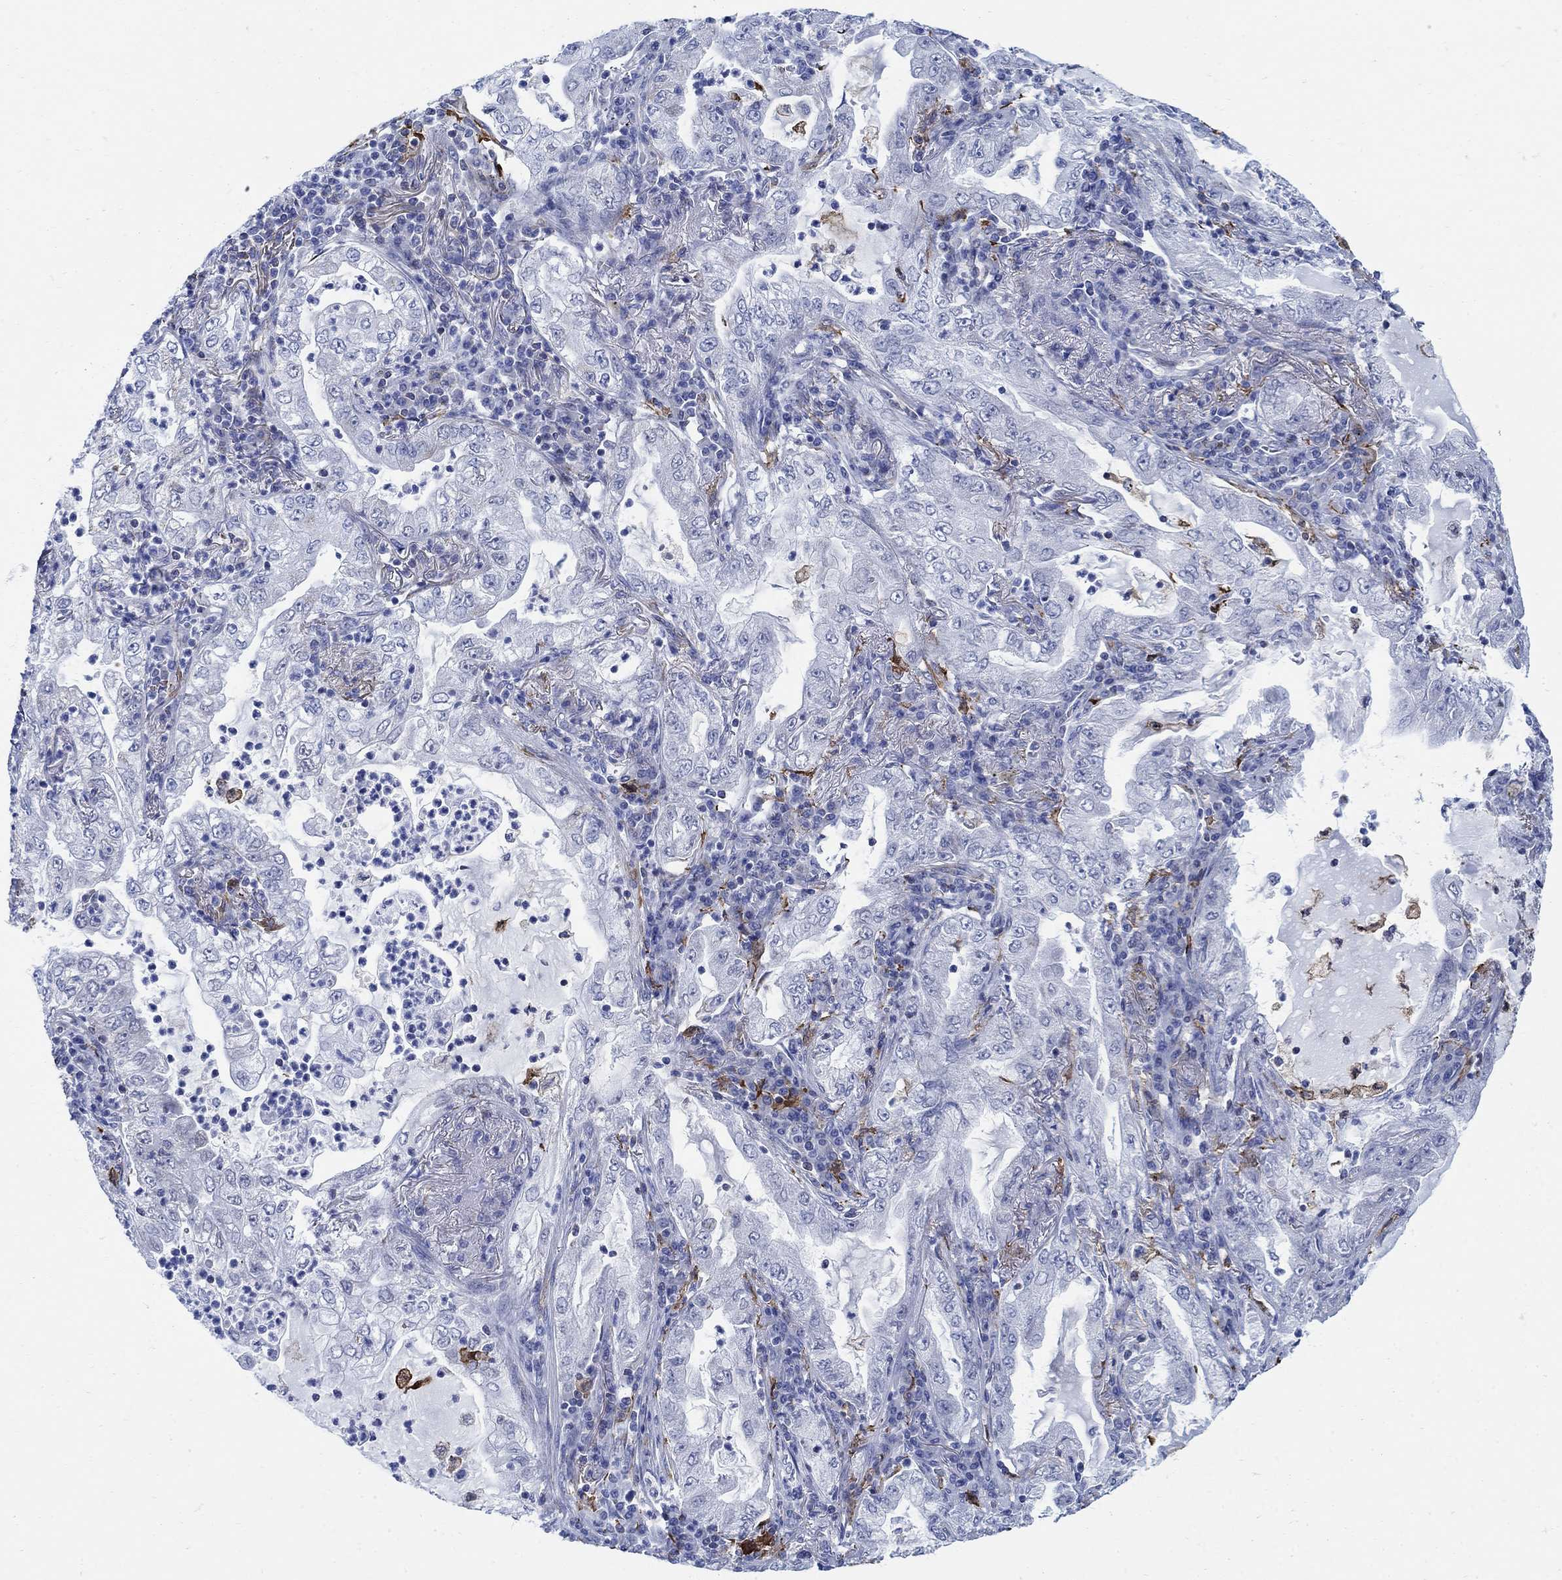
{"staining": {"intensity": "negative", "quantity": "none", "location": "none"}, "tissue": "lung cancer", "cell_type": "Tumor cells", "image_type": "cancer", "snomed": [{"axis": "morphology", "description": "Adenocarcinoma, NOS"}, {"axis": "topography", "description": "Lung"}], "caption": "Tumor cells show no significant expression in lung adenocarcinoma.", "gene": "PHF21B", "patient": {"sex": "female", "age": 73}}